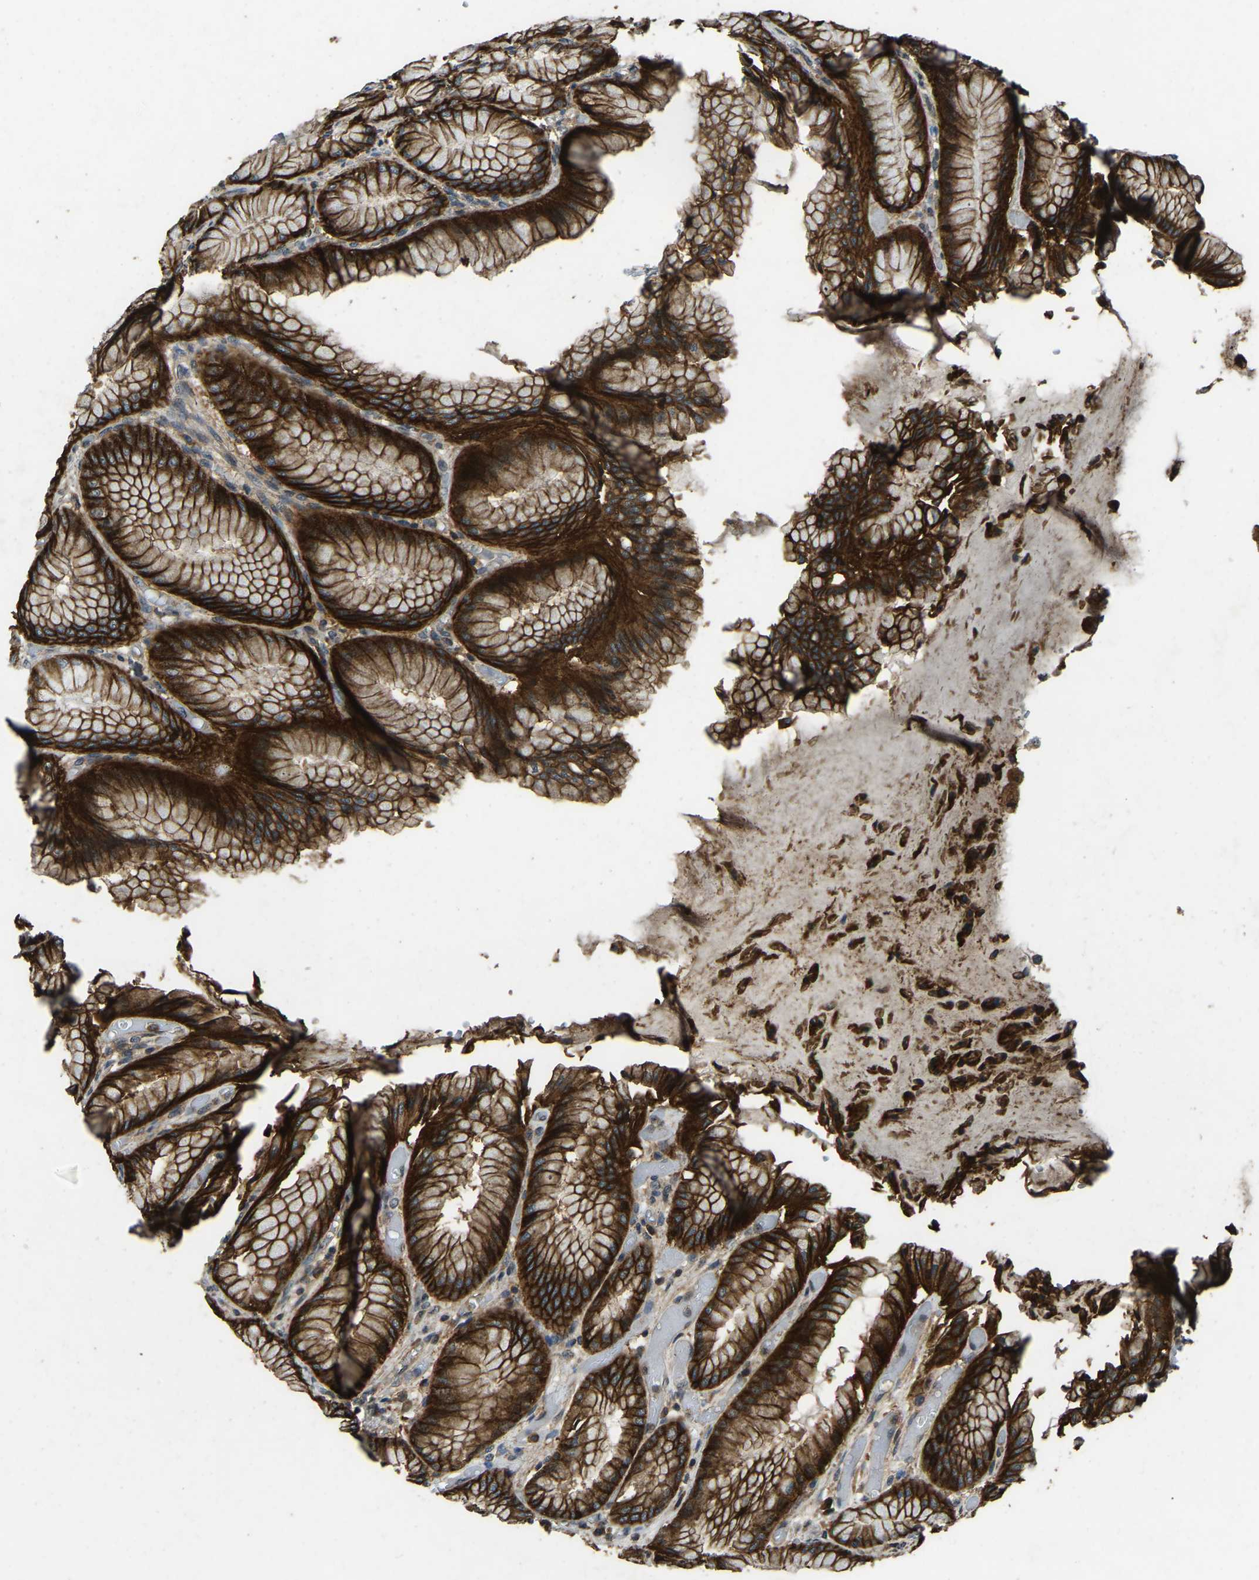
{"staining": {"intensity": "strong", "quantity": ">75%", "location": "cytoplasmic/membranous"}, "tissue": "stomach", "cell_type": "Glandular cells", "image_type": "normal", "snomed": [{"axis": "morphology", "description": "Normal tissue, NOS"}, {"axis": "topography", "description": "Stomach, upper"}], "caption": "Strong cytoplasmic/membranous expression for a protein is appreciated in about >75% of glandular cells of benign stomach using IHC.", "gene": "ATP8B1", "patient": {"sex": "male", "age": 72}}